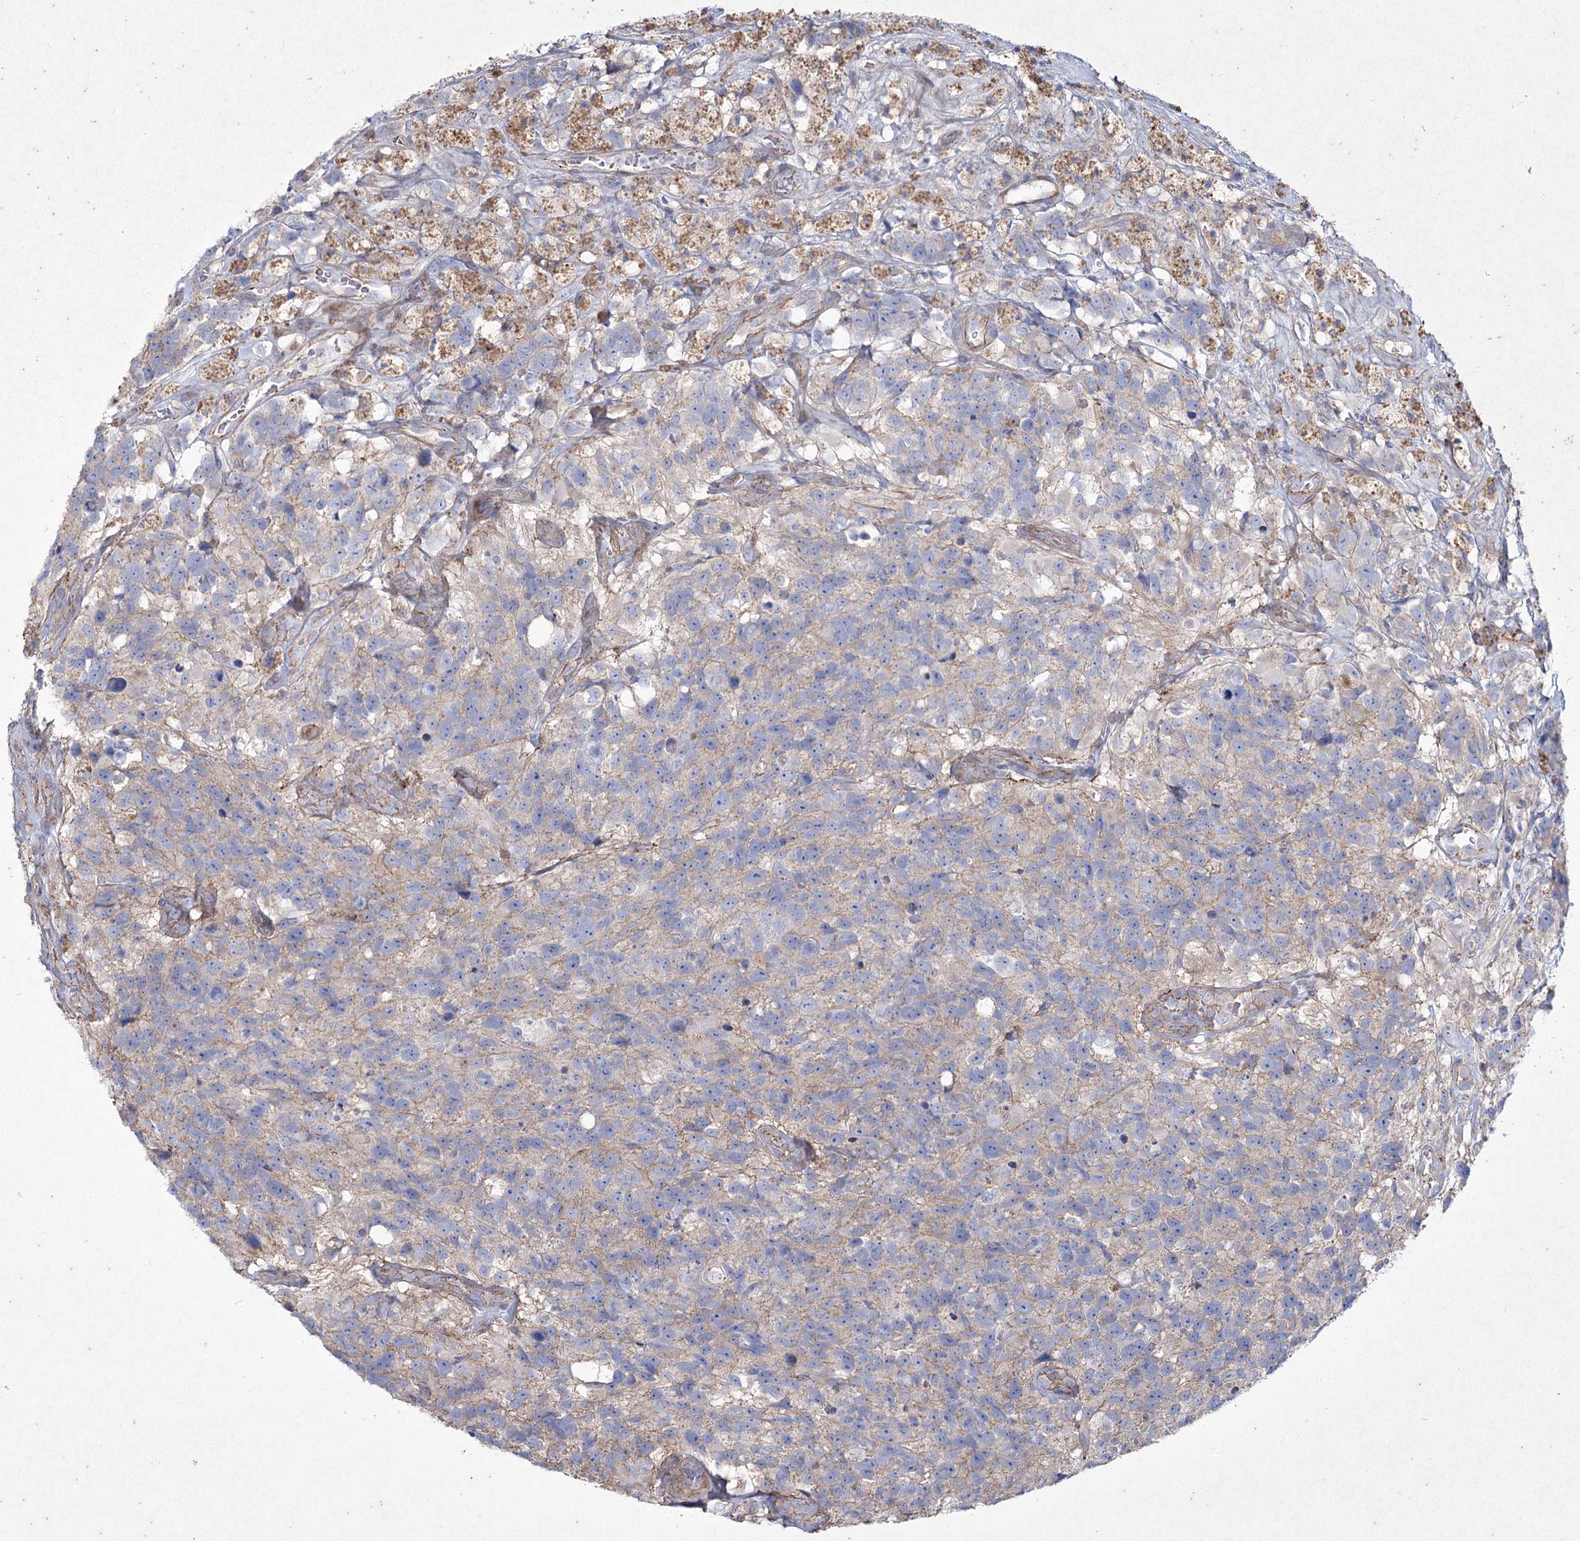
{"staining": {"intensity": "negative", "quantity": "none", "location": "none"}, "tissue": "glioma", "cell_type": "Tumor cells", "image_type": "cancer", "snomed": [{"axis": "morphology", "description": "Glioma, malignant, High grade"}, {"axis": "topography", "description": "Brain"}], "caption": "The IHC histopathology image has no significant positivity in tumor cells of high-grade glioma (malignant) tissue.", "gene": "LDLRAD3", "patient": {"sex": "male", "age": 76}}